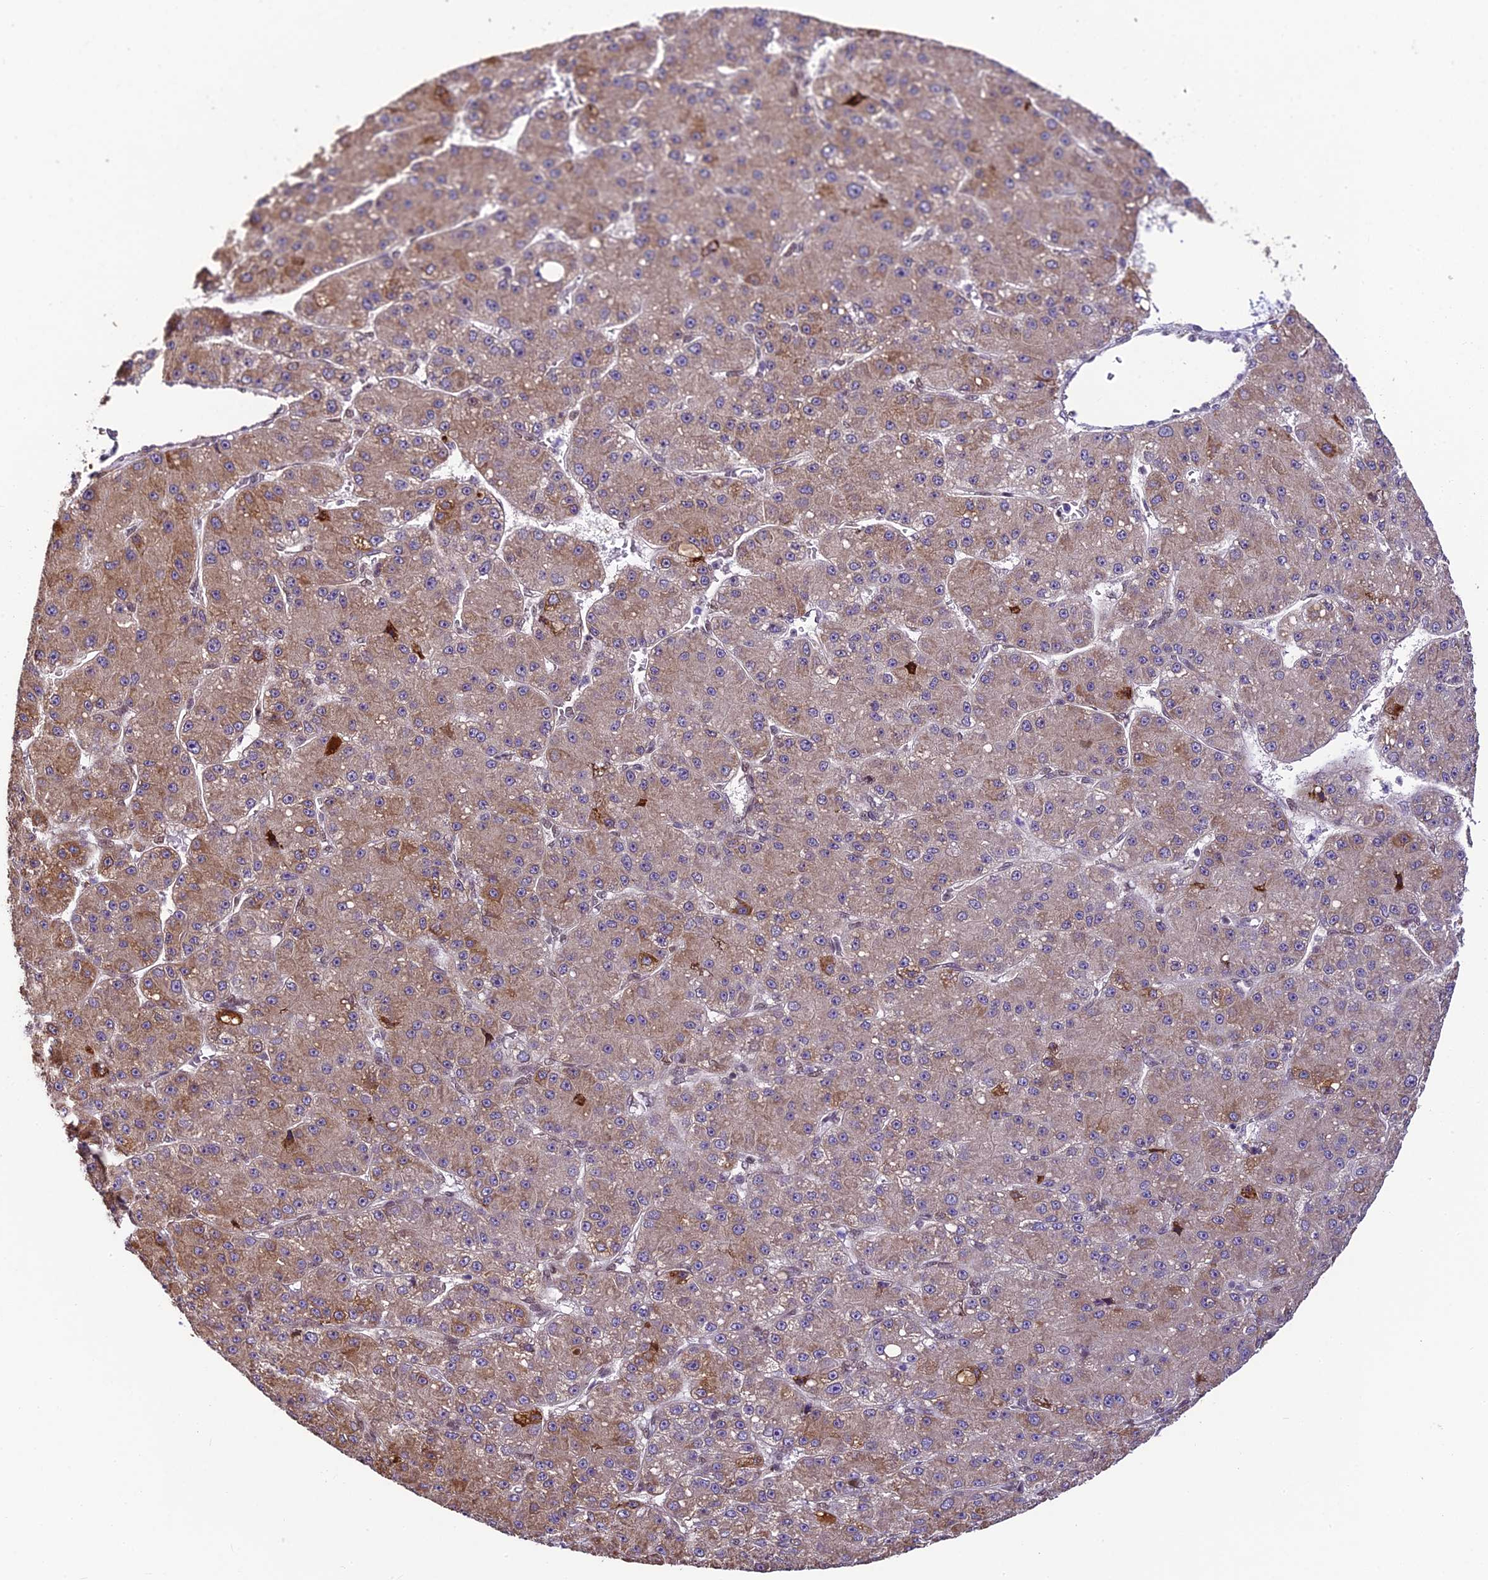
{"staining": {"intensity": "moderate", "quantity": "25%-75%", "location": "cytoplasmic/membranous"}, "tissue": "liver cancer", "cell_type": "Tumor cells", "image_type": "cancer", "snomed": [{"axis": "morphology", "description": "Carcinoma, Hepatocellular, NOS"}, {"axis": "topography", "description": "Liver"}], "caption": "Immunohistochemistry photomicrograph of liver cancer stained for a protein (brown), which demonstrates medium levels of moderate cytoplasmic/membranous positivity in approximately 25%-75% of tumor cells.", "gene": "TRIM22", "patient": {"sex": "male", "age": 67}}